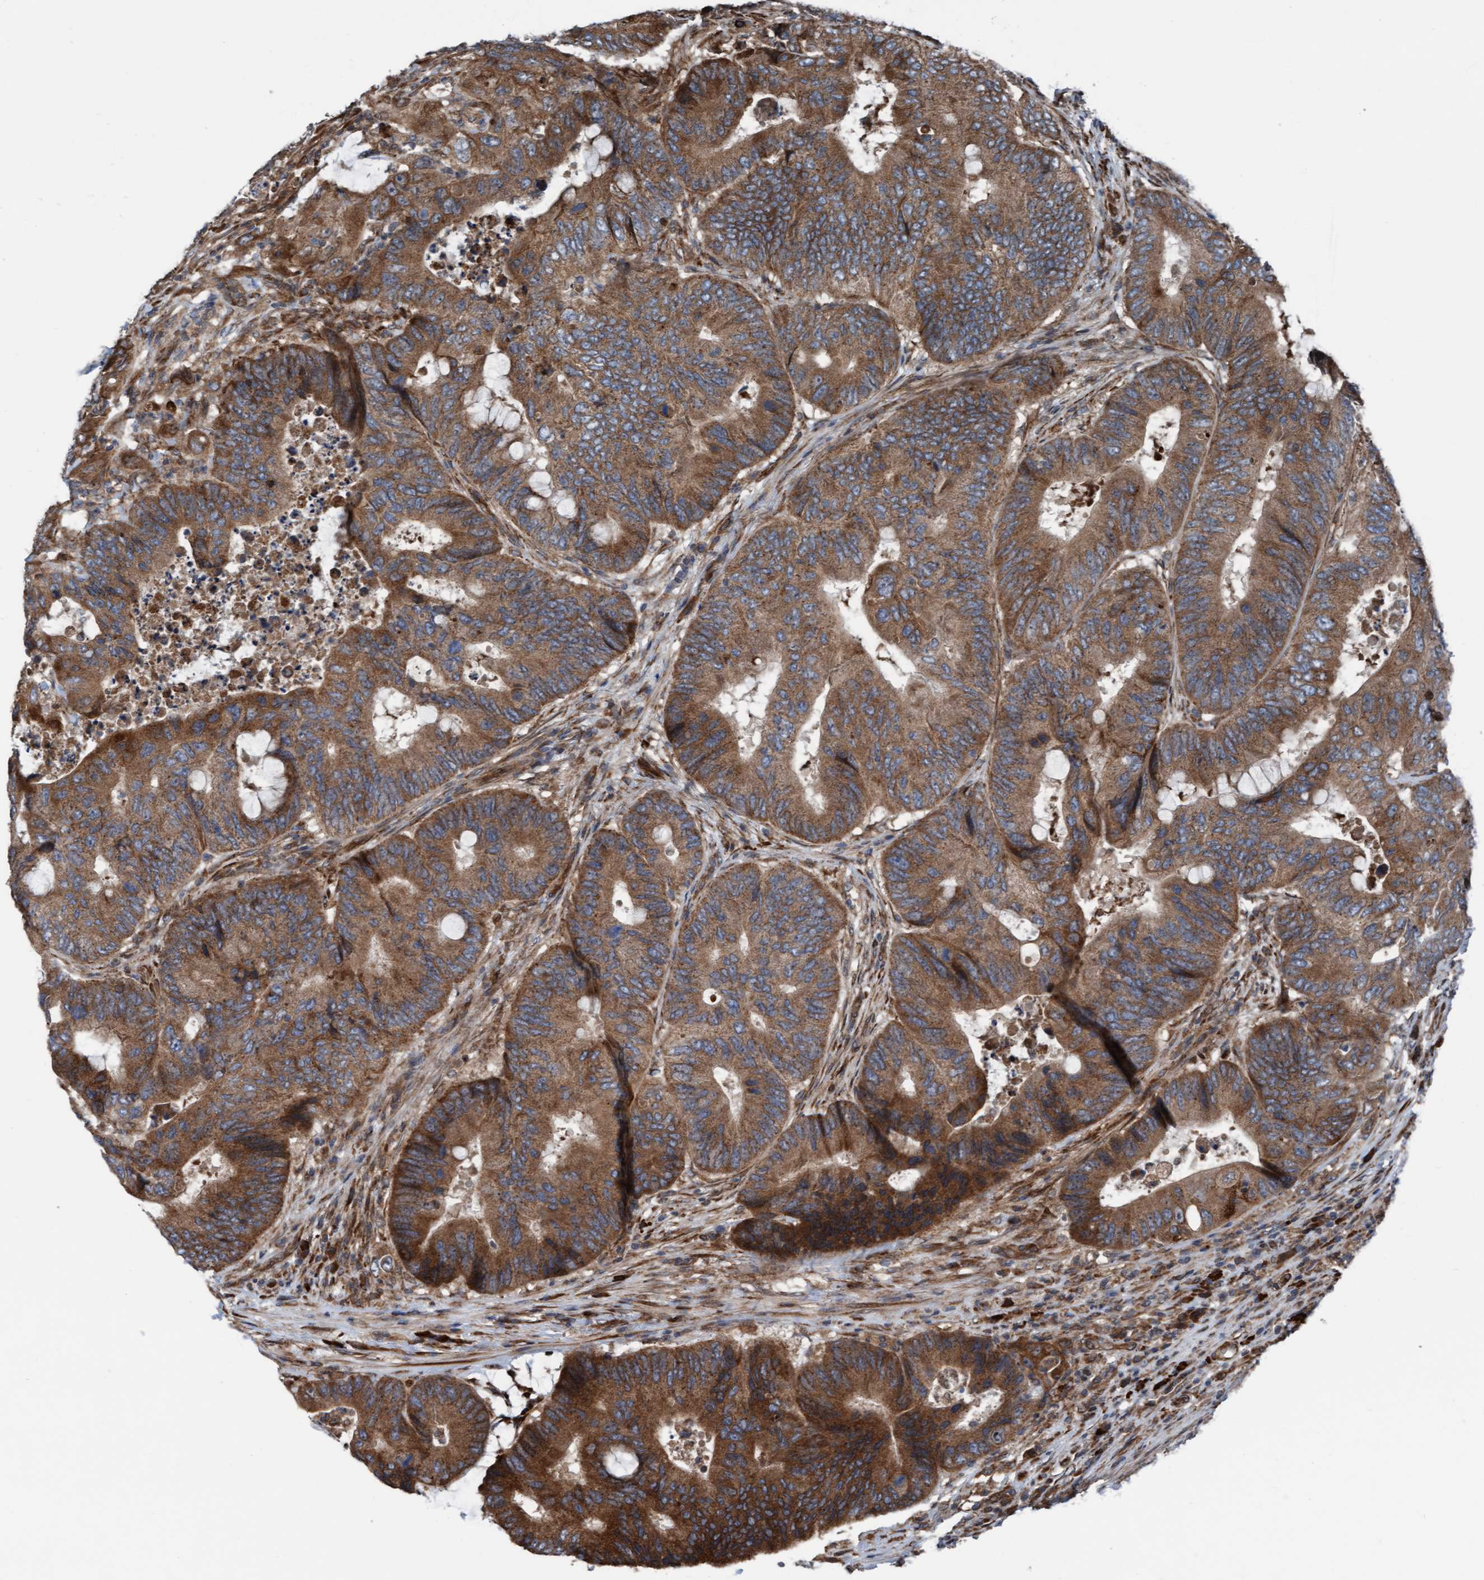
{"staining": {"intensity": "strong", "quantity": ">75%", "location": "cytoplasmic/membranous"}, "tissue": "colorectal cancer", "cell_type": "Tumor cells", "image_type": "cancer", "snomed": [{"axis": "morphology", "description": "Adenocarcinoma, NOS"}, {"axis": "topography", "description": "Colon"}], "caption": "Immunohistochemistry (DAB) staining of human colorectal adenocarcinoma shows strong cytoplasmic/membranous protein staining in about >75% of tumor cells.", "gene": "RAP1GAP2", "patient": {"sex": "male", "age": 71}}